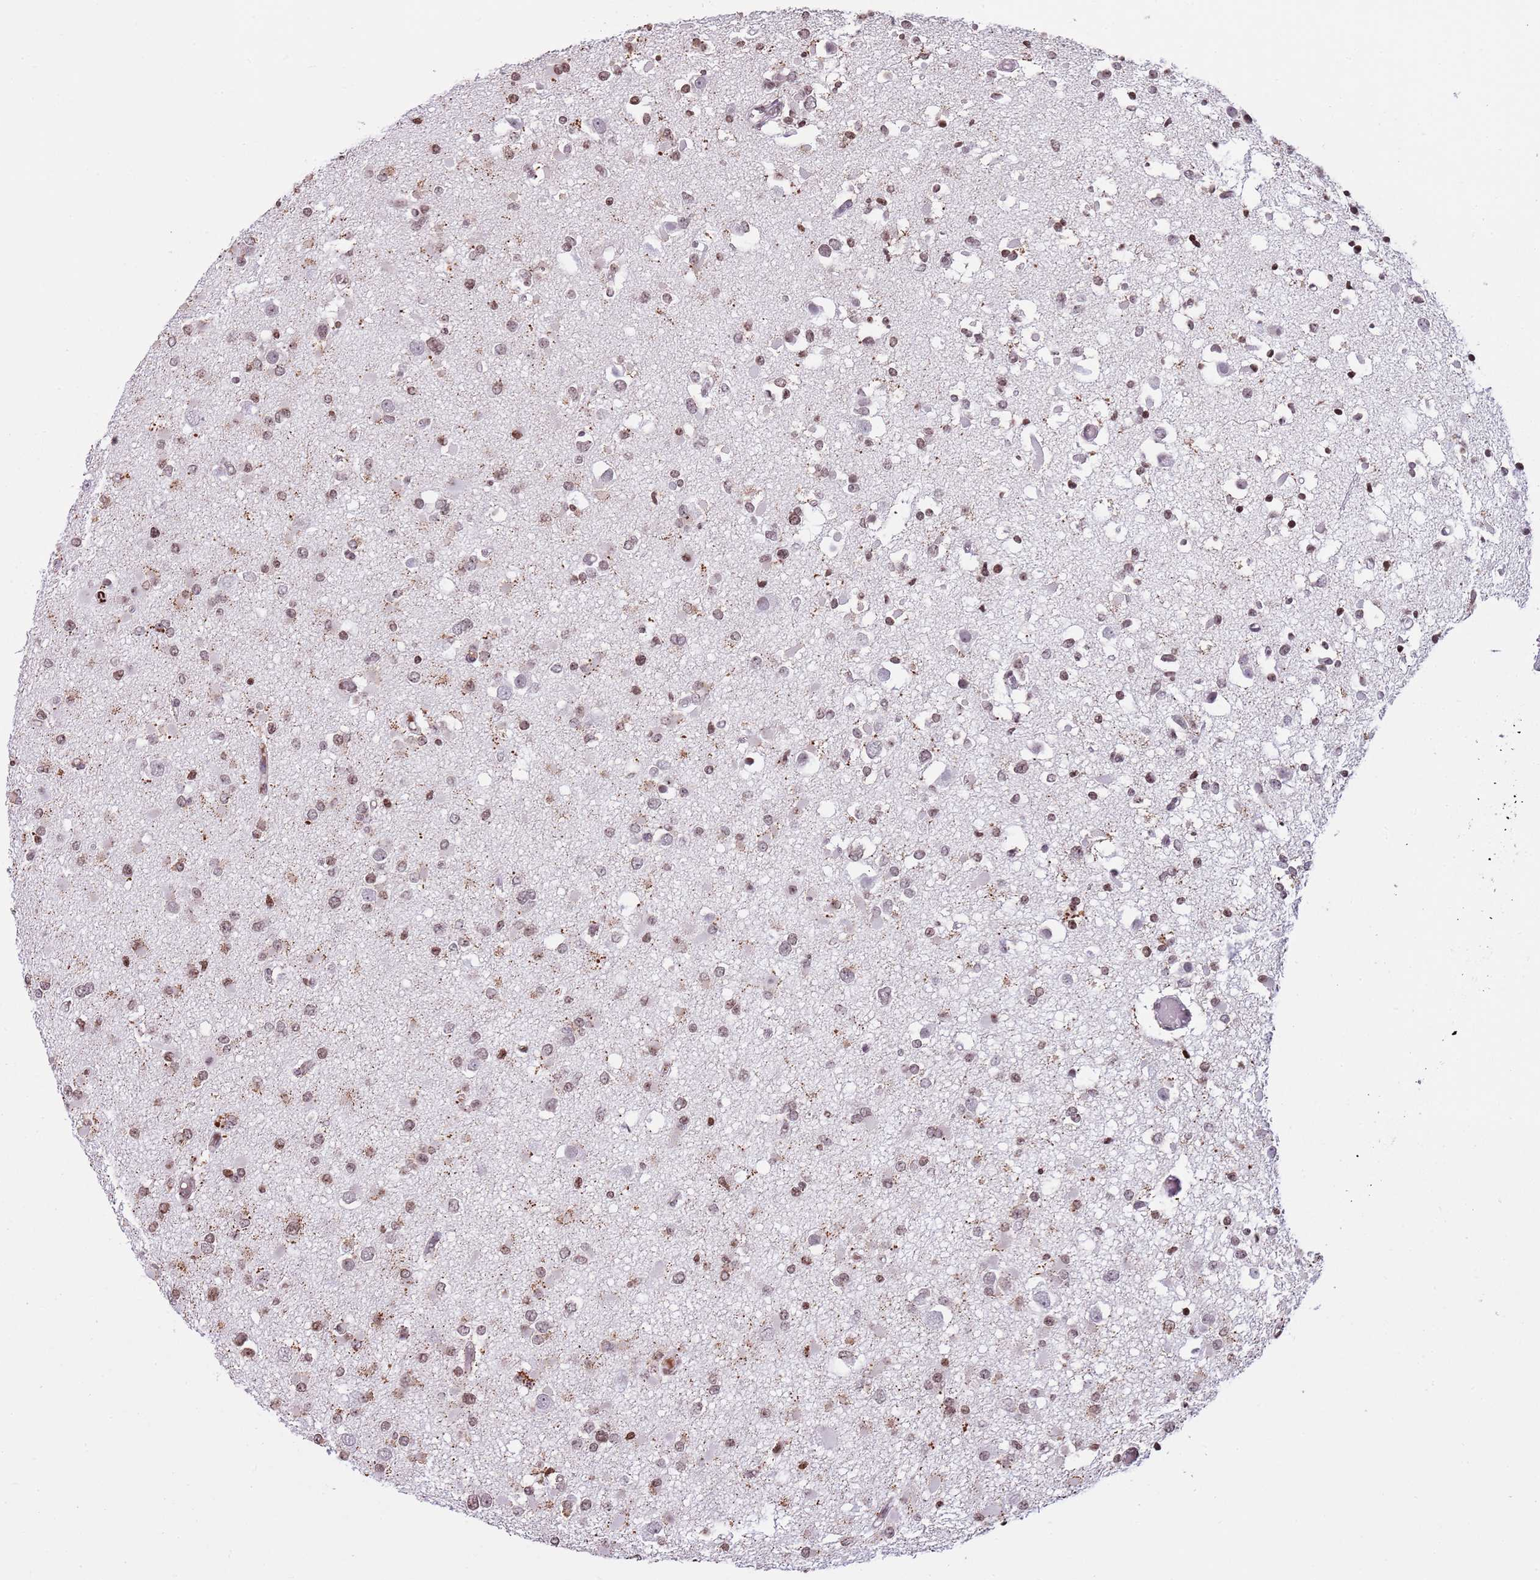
{"staining": {"intensity": "moderate", "quantity": "25%-75%", "location": "nuclear"}, "tissue": "glioma", "cell_type": "Tumor cells", "image_type": "cancer", "snomed": [{"axis": "morphology", "description": "Glioma, malignant, Low grade"}, {"axis": "topography", "description": "Brain"}], "caption": "Immunohistochemical staining of human malignant glioma (low-grade) reveals medium levels of moderate nuclear protein expression in about 25%-75% of tumor cells.", "gene": "KPNA3", "patient": {"sex": "female", "age": 22}}